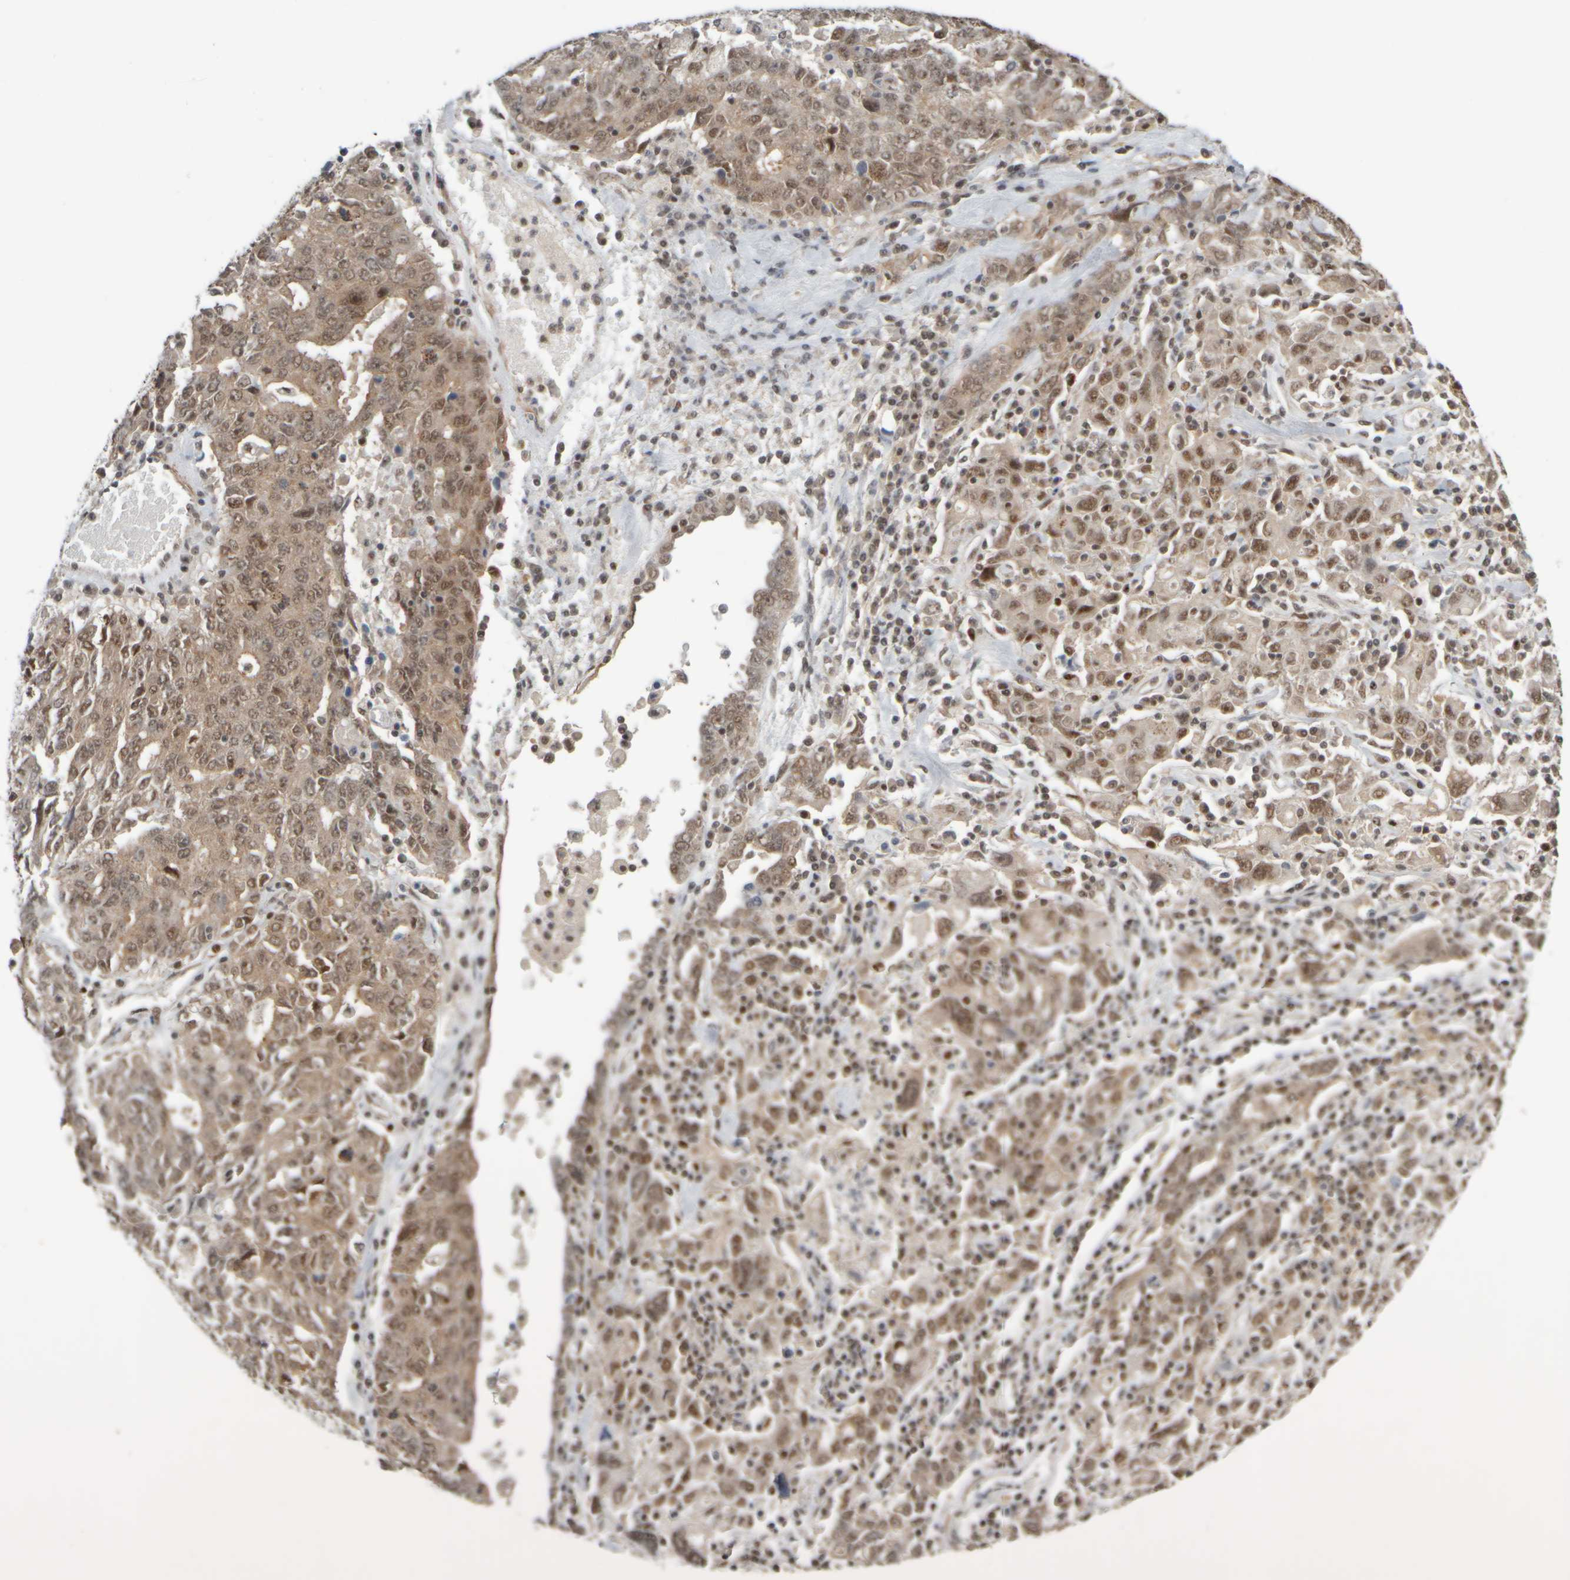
{"staining": {"intensity": "weak", "quantity": ">75%", "location": "cytoplasmic/membranous,nuclear"}, "tissue": "ovarian cancer", "cell_type": "Tumor cells", "image_type": "cancer", "snomed": [{"axis": "morphology", "description": "Carcinoma, endometroid"}, {"axis": "topography", "description": "Ovary"}], "caption": "Immunohistochemical staining of ovarian cancer (endometroid carcinoma) exhibits low levels of weak cytoplasmic/membranous and nuclear protein expression in approximately >75% of tumor cells.", "gene": "SYNRG", "patient": {"sex": "female", "age": 62}}